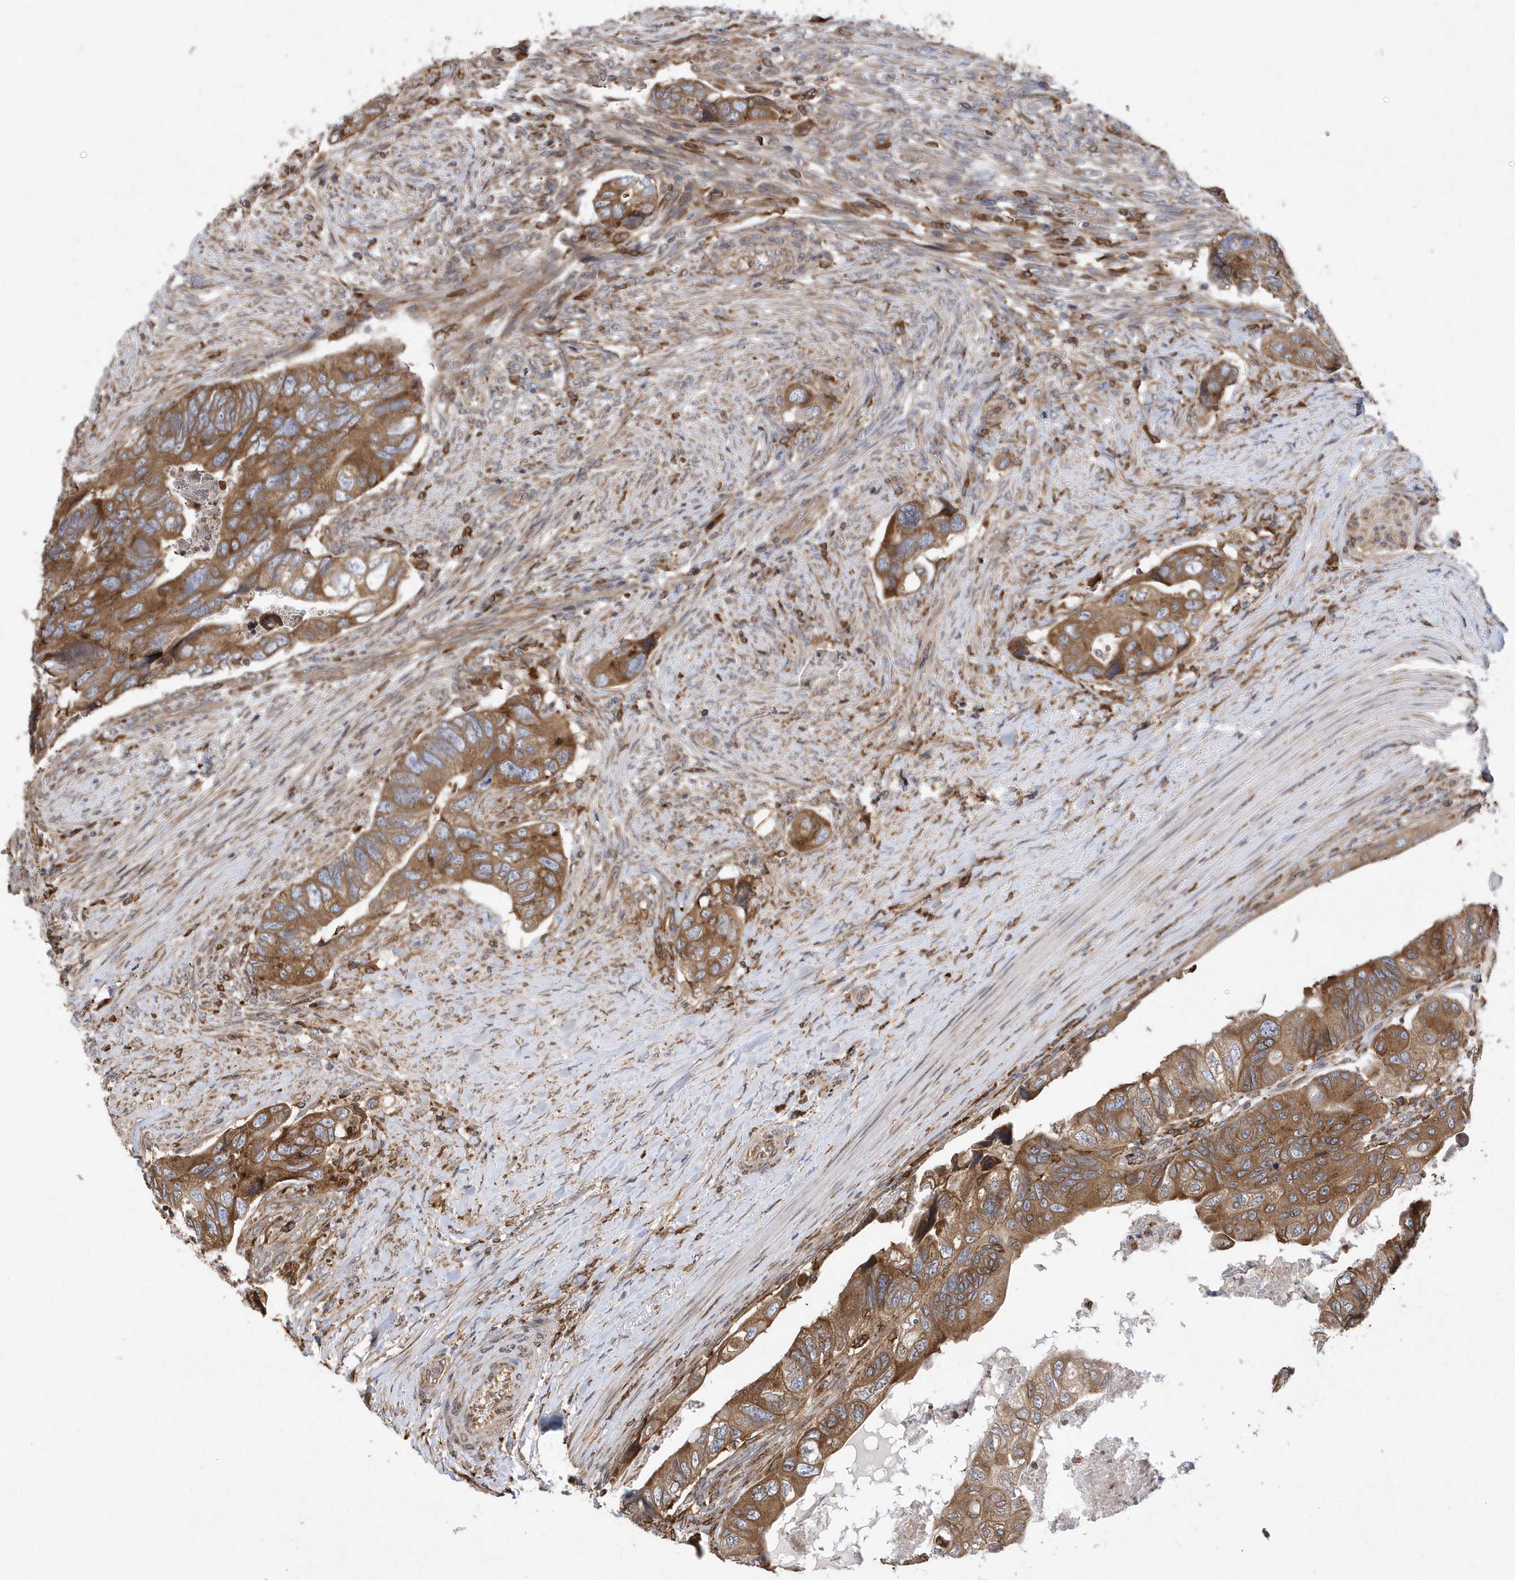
{"staining": {"intensity": "moderate", "quantity": ">75%", "location": "cytoplasmic/membranous"}, "tissue": "colorectal cancer", "cell_type": "Tumor cells", "image_type": "cancer", "snomed": [{"axis": "morphology", "description": "Adenocarcinoma, NOS"}, {"axis": "topography", "description": "Rectum"}], "caption": "Immunohistochemistry (IHC) (DAB (3,3'-diaminobenzidine)) staining of adenocarcinoma (colorectal) displays moderate cytoplasmic/membranous protein expression in approximately >75% of tumor cells.", "gene": "VAMP7", "patient": {"sex": "male", "age": 63}}